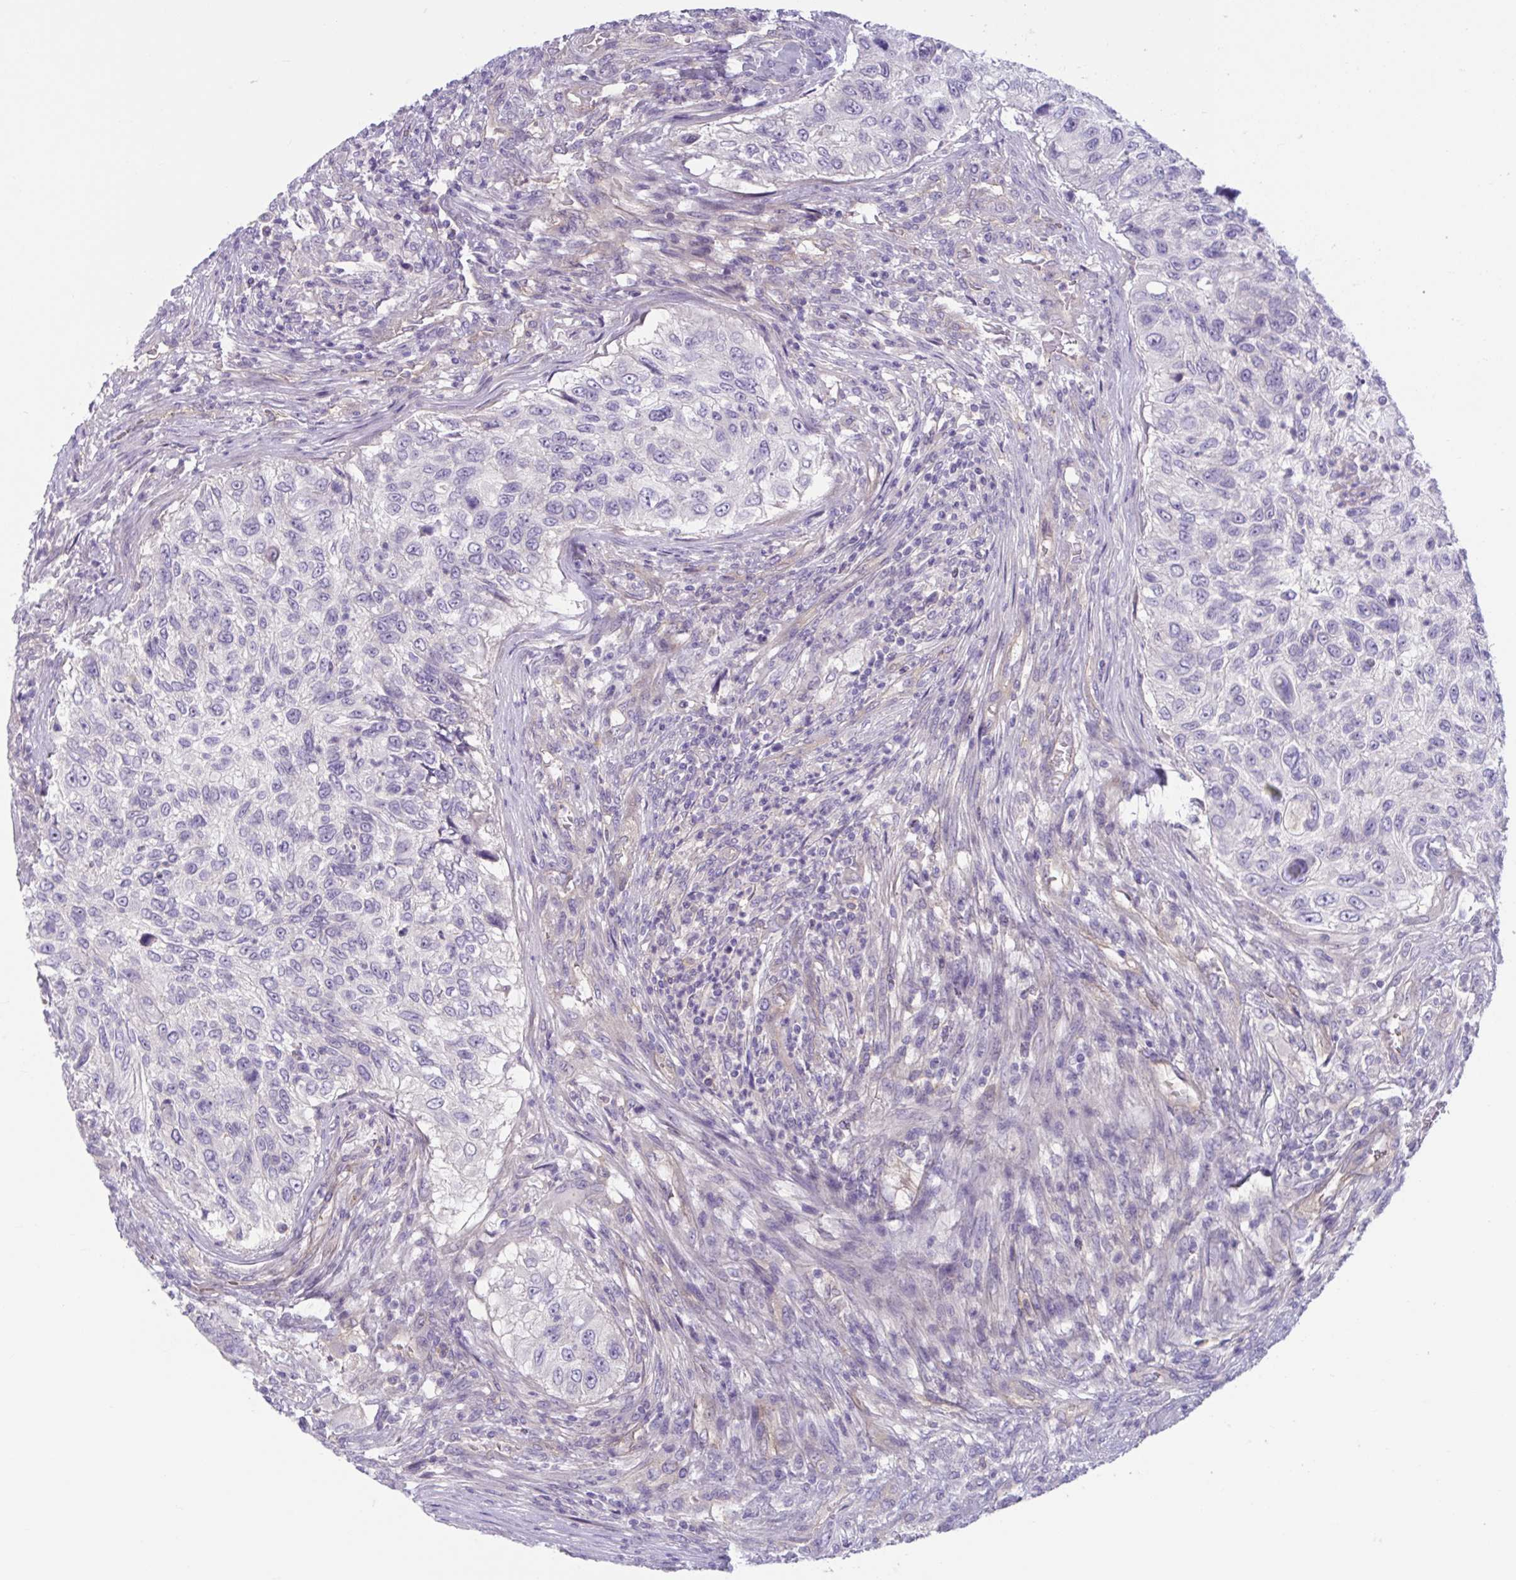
{"staining": {"intensity": "negative", "quantity": "none", "location": "none"}, "tissue": "urothelial cancer", "cell_type": "Tumor cells", "image_type": "cancer", "snomed": [{"axis": "morphology", "description": "Urothelial carcinoma, High grade"}, {"axis": "topography", "description": "Urinary bladder"}], "caption": "The photomicrograph displays no staining of tumor cells in urothelial carcinoma (high-grade).", "gene": "TTC7B", "patient": {"sex": "female", "age": 60}}